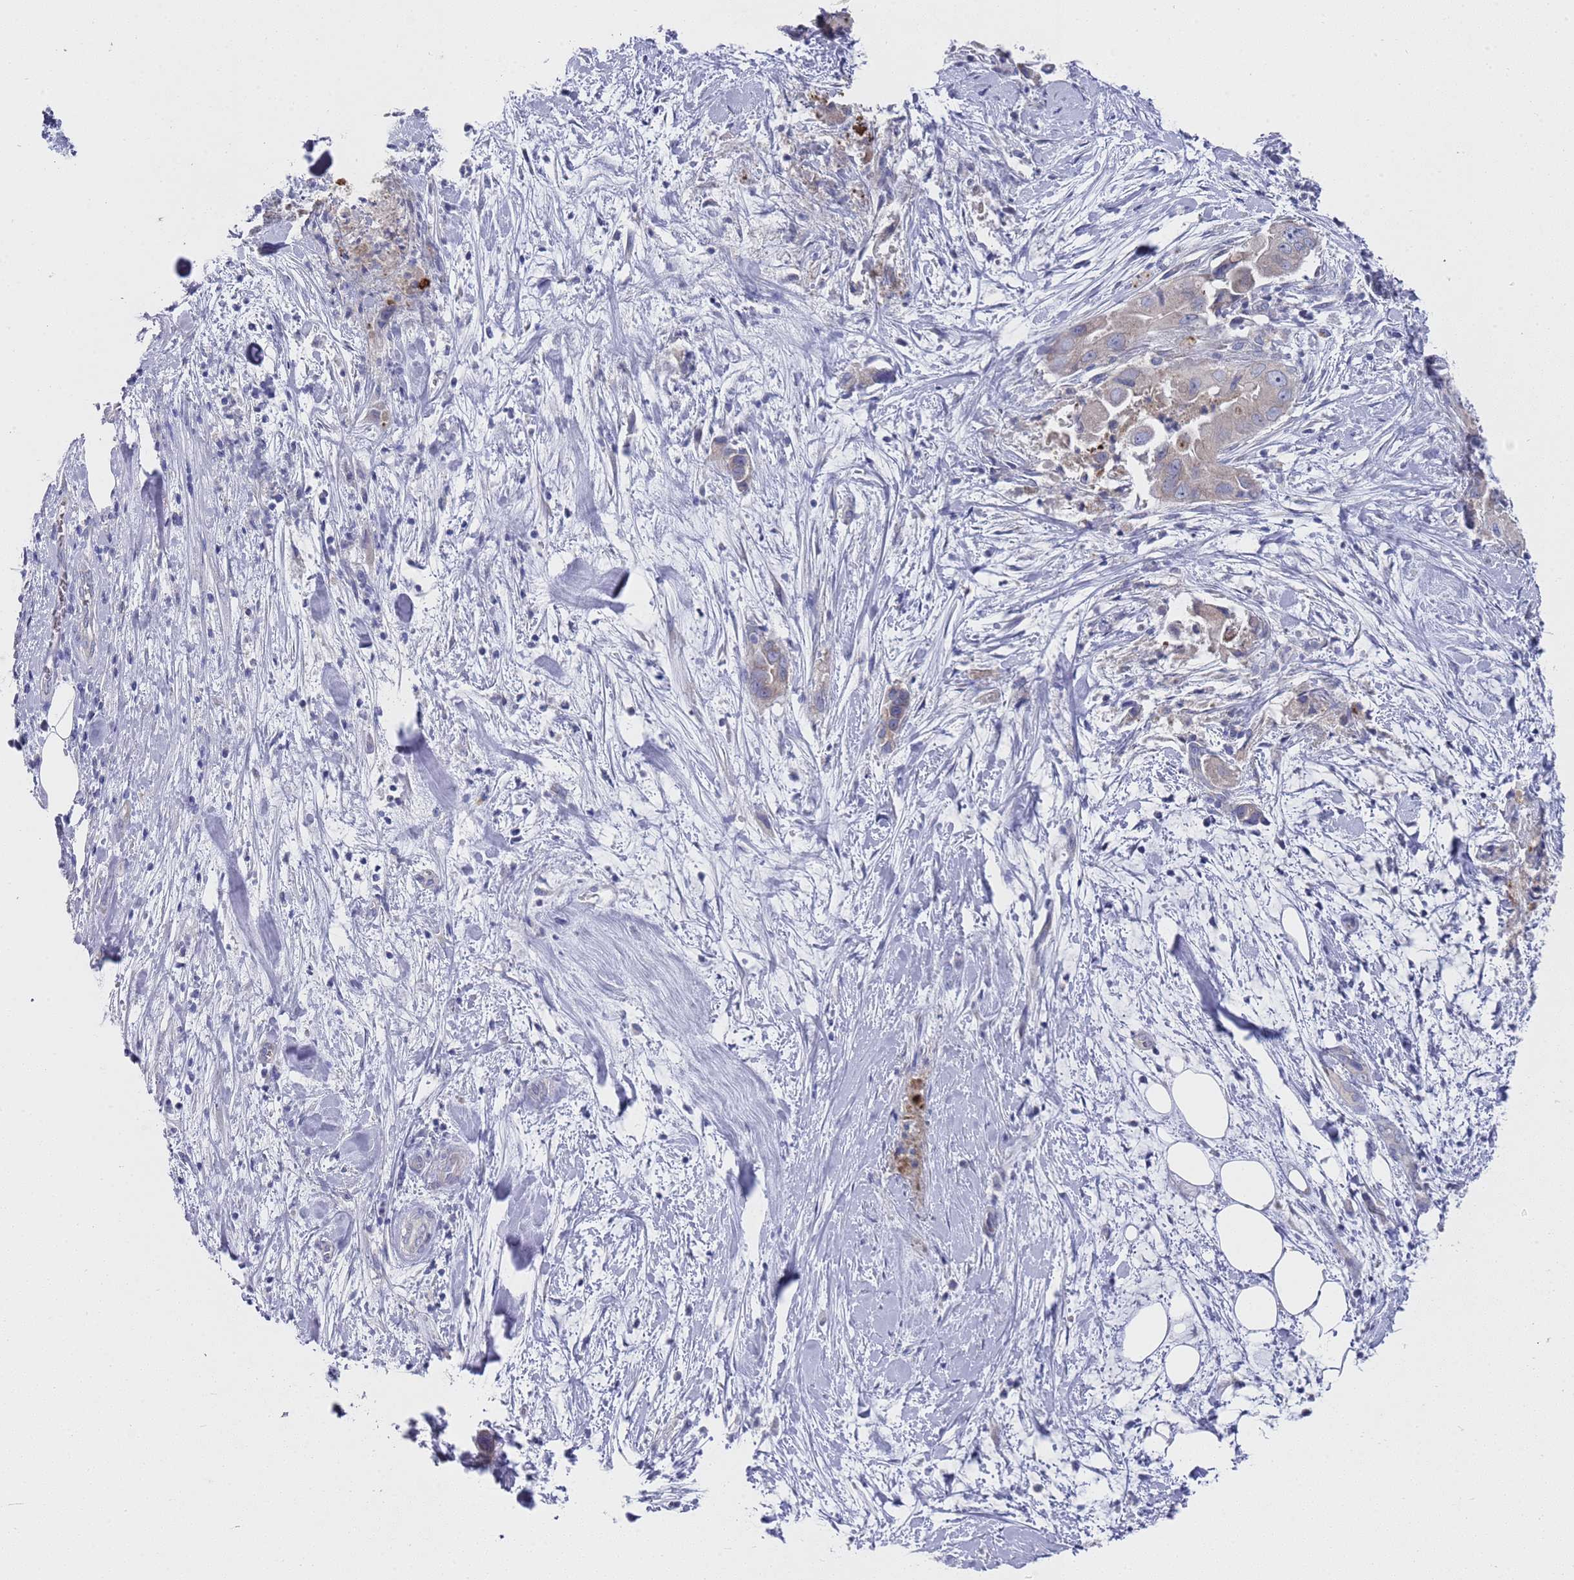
{"staining": {"intensity": "weak", "quantity": "25%-75%", "location": "cytoplasmic/membranous"}, "tissue": "pancreatic cancer", "cell_type": "Tumor cells", "image_type": "cancer", "snomed": [{"axis": "morphology", "description": "Adenocarcinoma, NOS"}, {"axis": "topography", "description": "Pancreas"}], "caption": "There is low levels of weak cytoplasmic/membranous staining in tumor cells of pancreatic adenocarcinoma, as demonstrated by immunohistochemical staining (brown color).", "gene": "NPEPPS", "patient": {"sex": "female", "age": 78}}